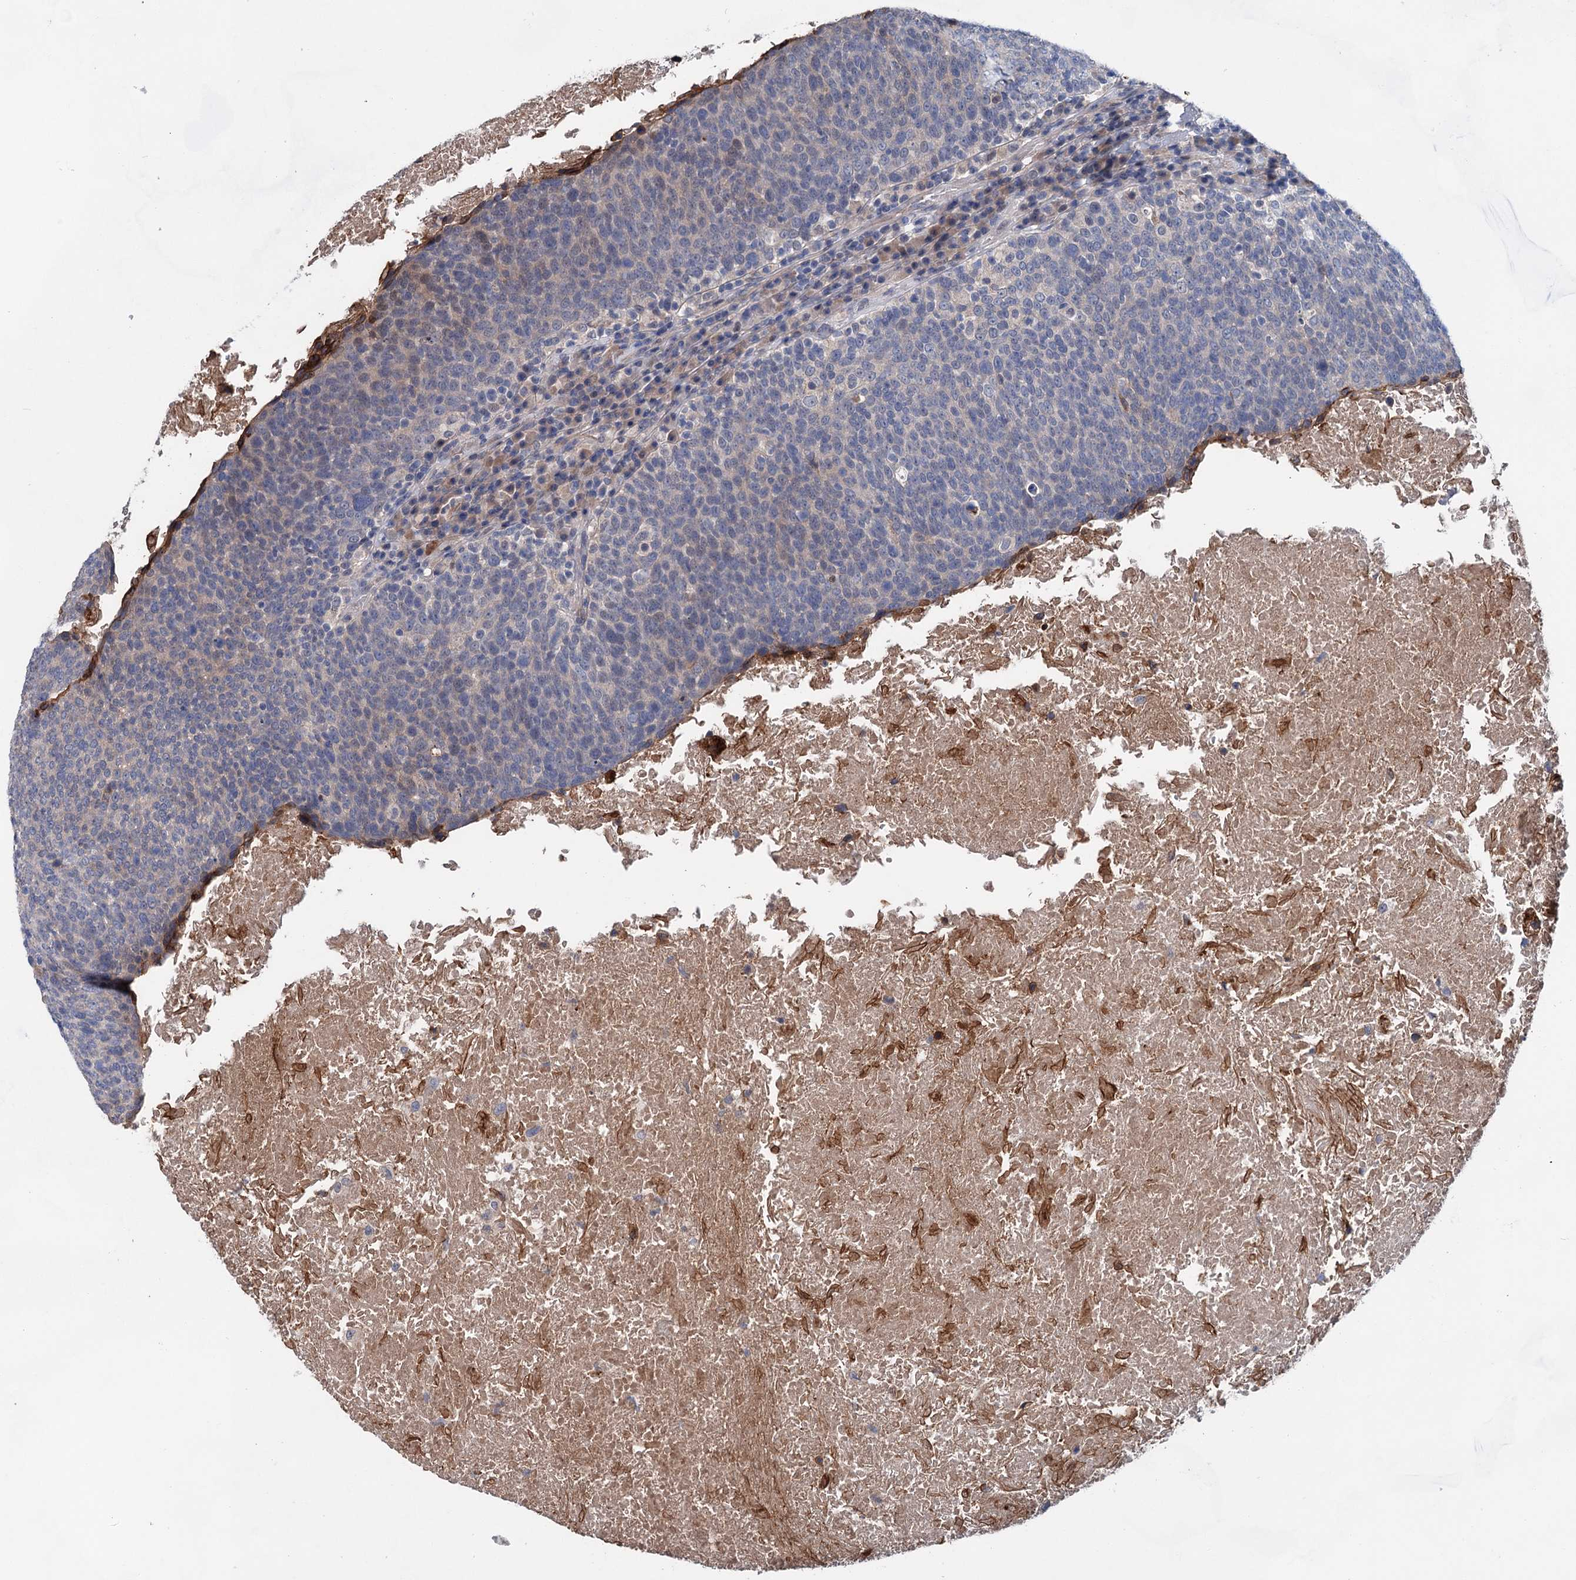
{"staining": {"intensity": "negative", "quantity": "none", "location": "none"}, "tissue": "head and neck cancer", "cell_type": "Tumor cells", "image_type": "cancer", "snomed": [{"axis": "morphology", "description": "Squamous cell carcinoma, NOS"}, {"axis": "morphology", "description": "Squamous cell carcinoma, metastatic, NOS"}, {"axis": "topography", "description": "Lymph node"}, {"axis": "topography", "description": "Head-Neck"}], "caption": "This is an IHC image of human metastatic squamous cell carcinoma (head and neck). There is no staining in tumor cells.", "gene": "MORN3", "patient": {"sex": "male", "age": 62}}